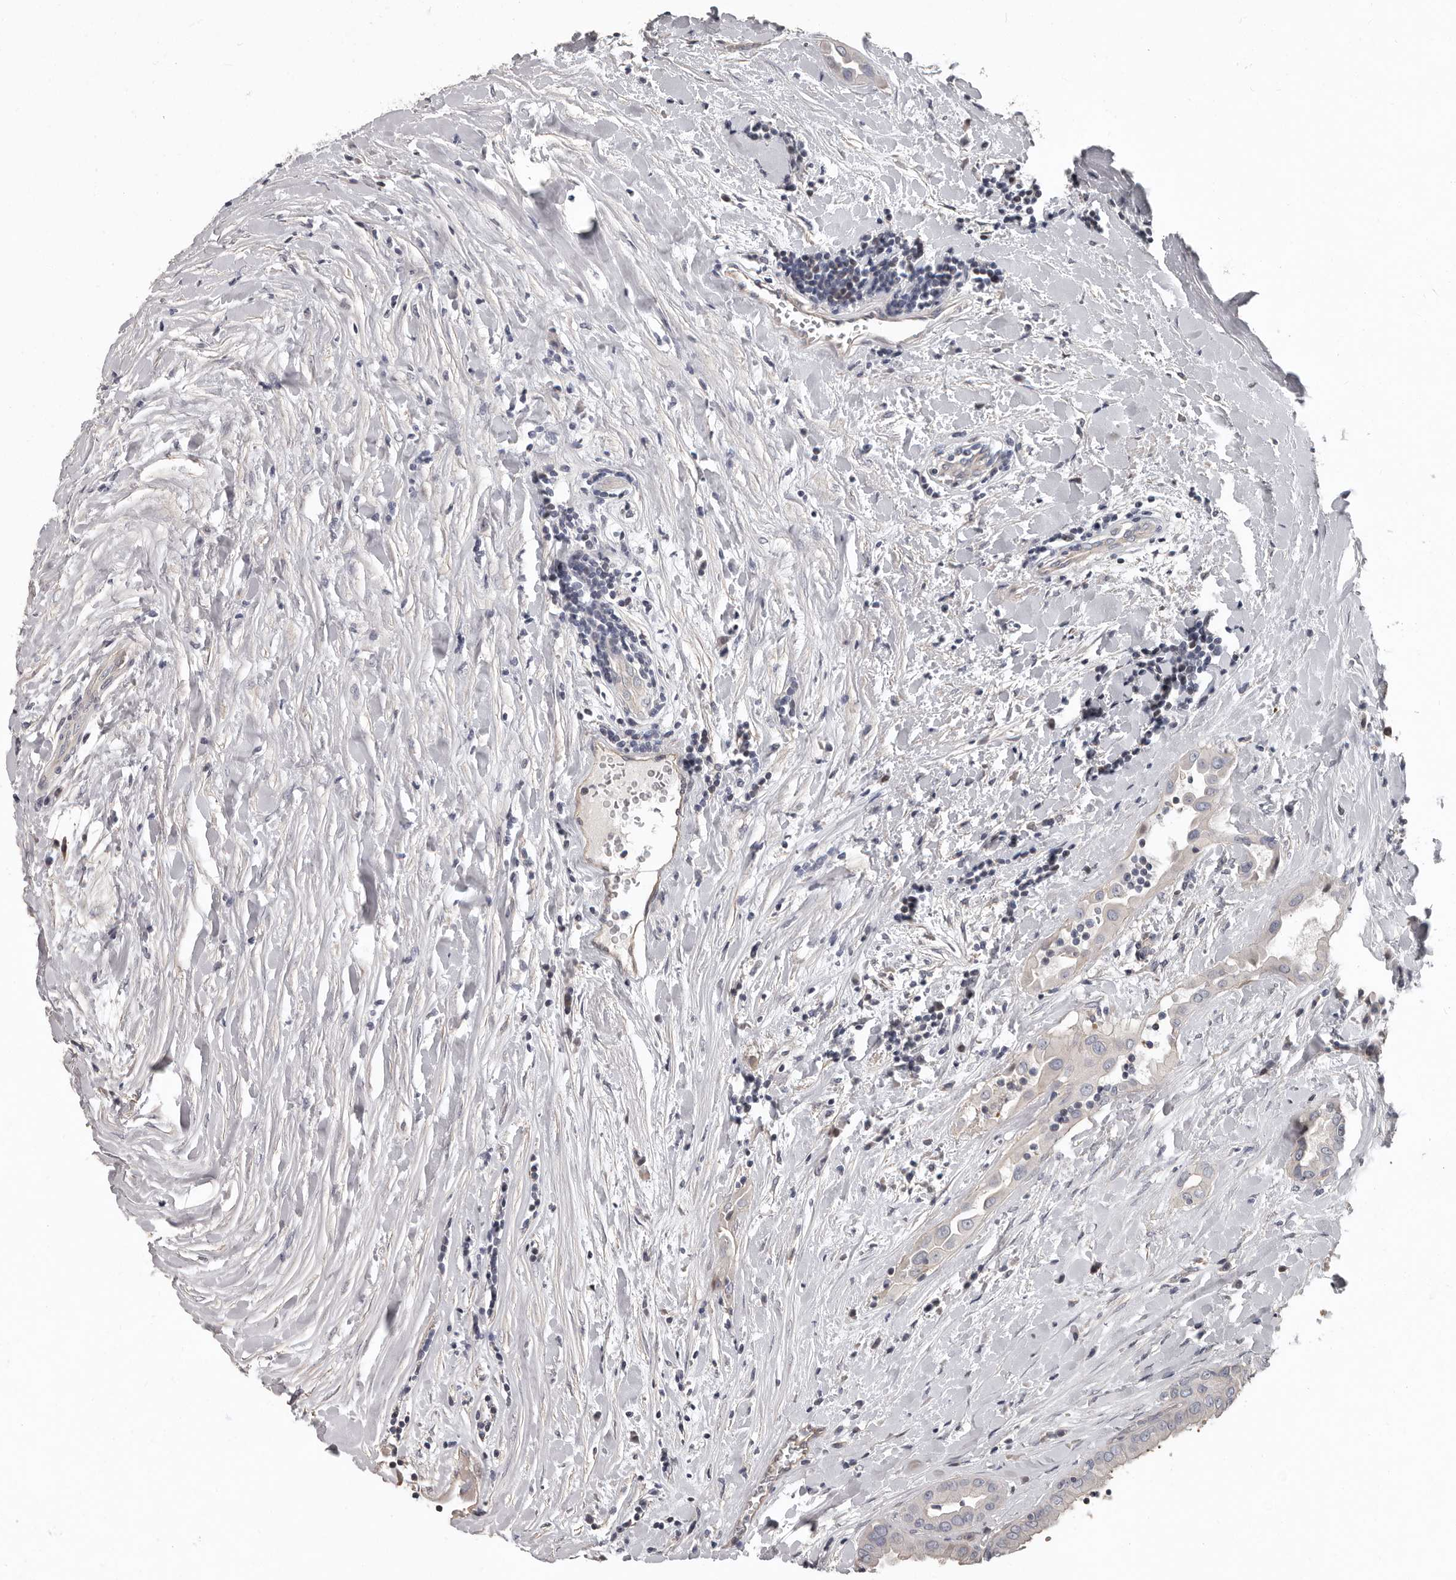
{"staining": {"intensity": "negative", "quantity": "none", "location": "none"}, "tissue": "thyroid cancer", "cell_type": "Tumor cells", "image_type": "cancer", "snomed": [{"axis": "morphology", "description": "Papillary adenocarcinoma, NOS"}, {"axis": "topography", "description": "Thyroid gland"}], "caption": "A micrograph of human thyroid papillary adenocarcinoma is negative for staining in tumor cells.", "gene": "RNF217", "patient": {"sex": "male", "age": 33}}